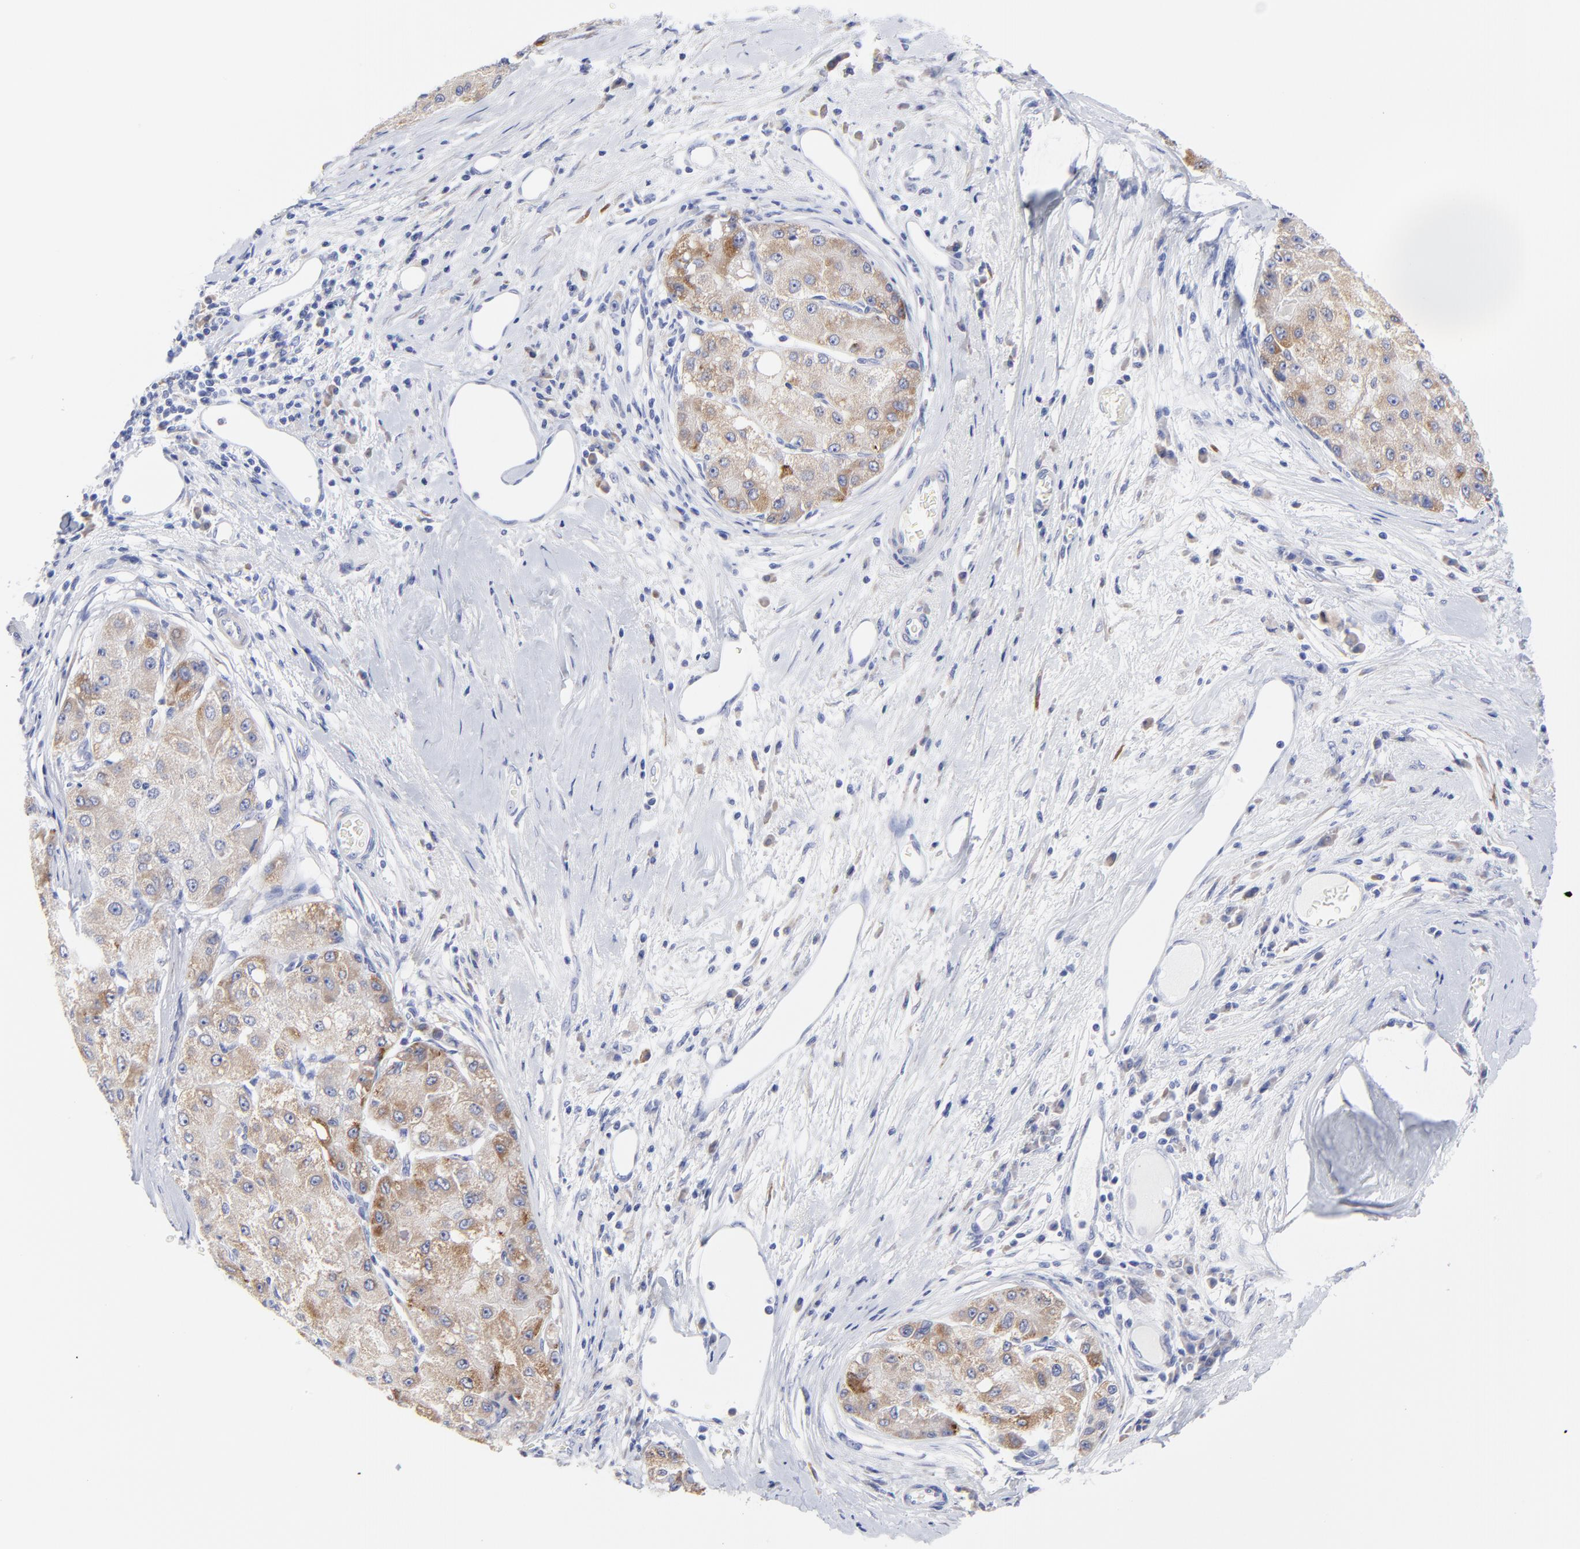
{"staining": {"intensity": "moderate", "quantity": ">75%", "location": "cytoplasmic/membranous"}, "tissue": "liver cancer", "cell_type": "Tumor cells", "image_type": "cancer", "snomed": [{"axis": "morphology", "description": "Carcinoma, Hepatocellular, NOS"}, {"axis": "topography", "description": "Liver"}], "caption": "Brown immunohistochemical staining in human liver hepatocellular carcinoma demonstrates moderate cytoplasmic/membranous expression in approximately >75% of tumor cells. (brown staining indicates protein expression, while blue staining denotes nuclei).", "gene": "DUSP9", "patient": {"sex": "male", "age": 80}}